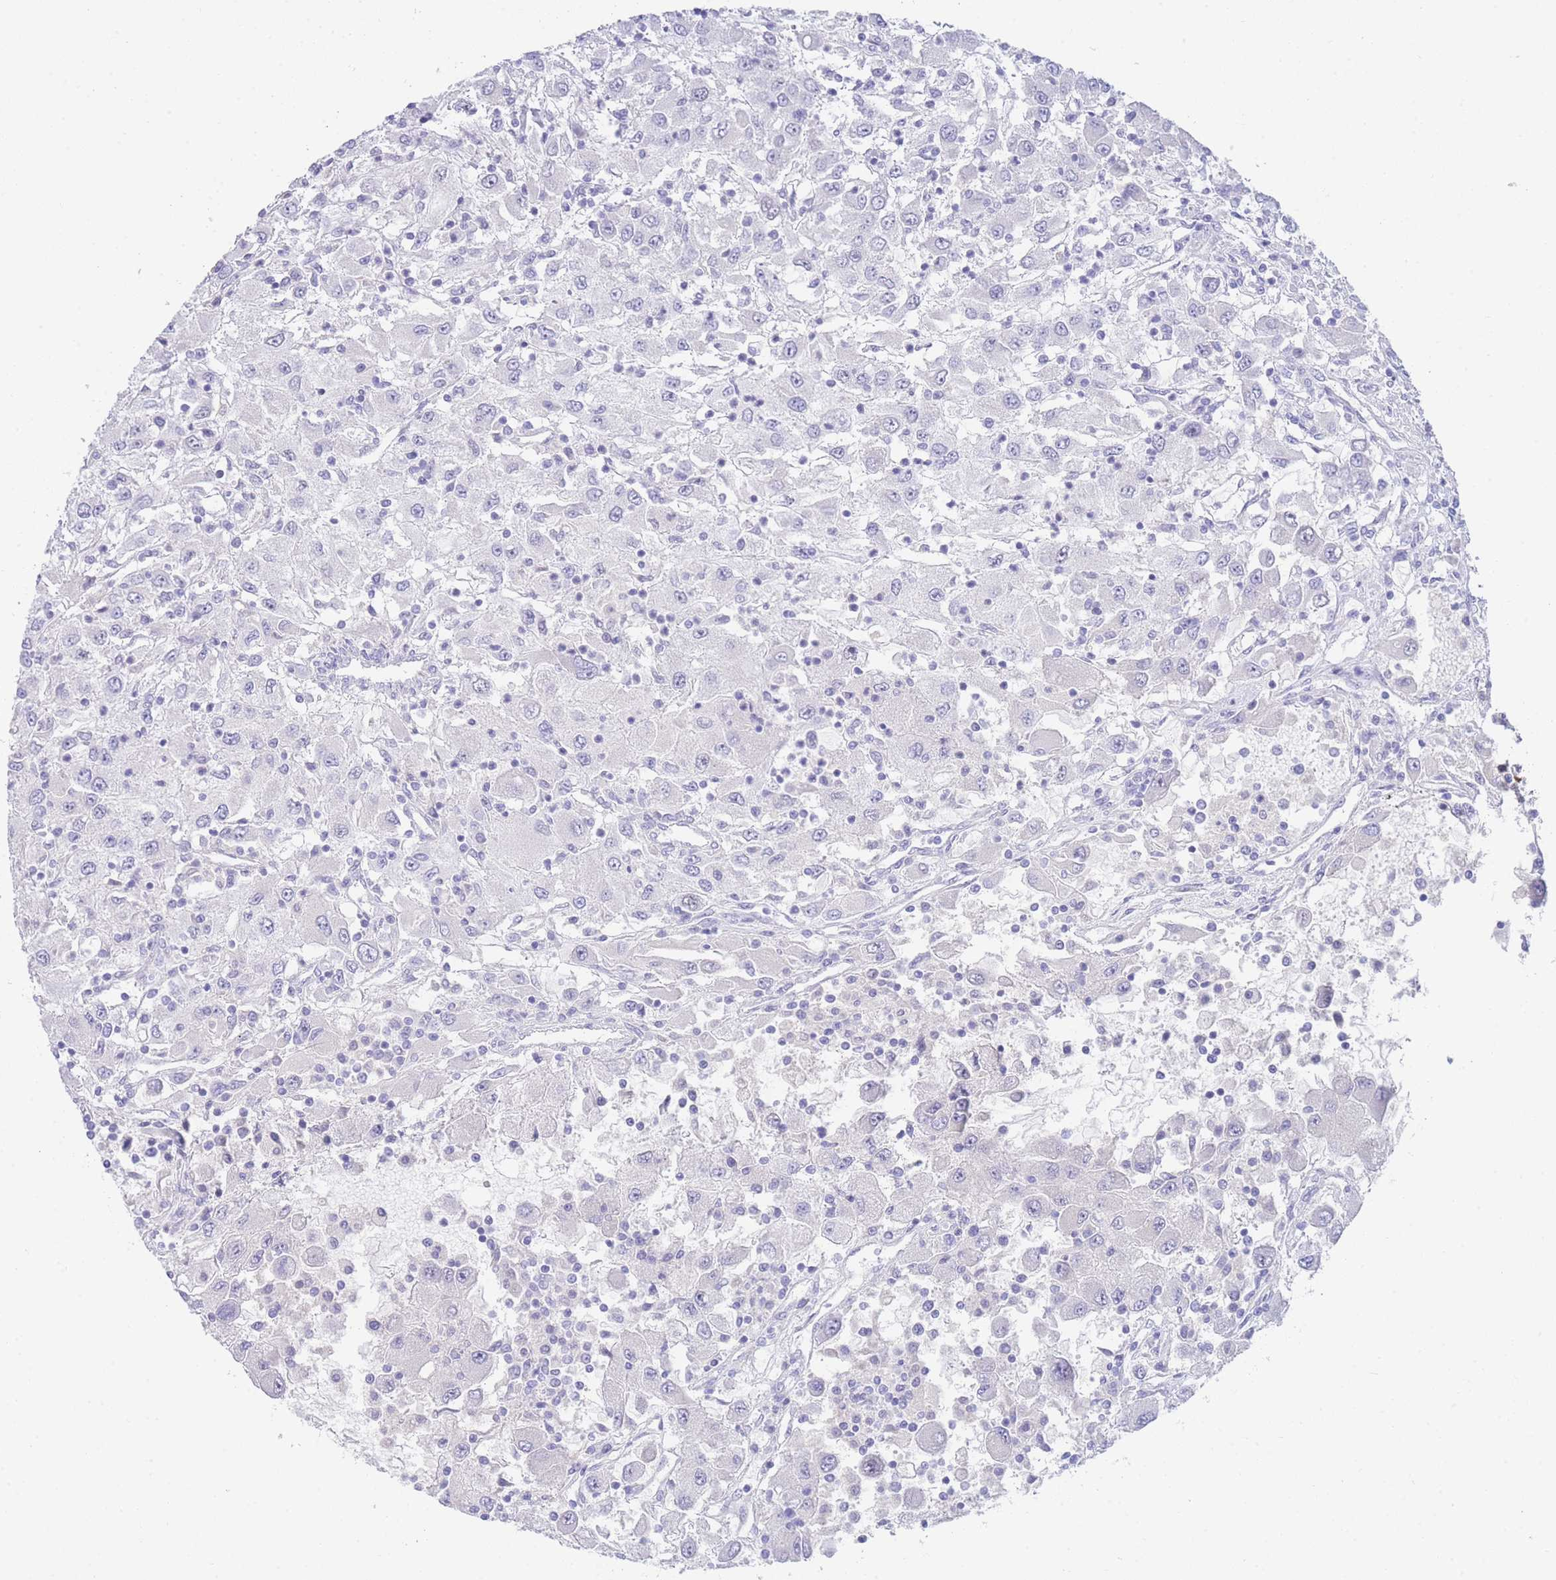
{"staining": {"intensity": "negative", "quantity": "none", "location": "none"}, "tissue": "renal cancer", "cell_type": "Tumor cells", "image_type": "cancer", "snomed": [{"axis": "morphology", "description": "Adenocarcinoma, NOS"}, {"axis": "topography", "description": "Kidney"}], "caption": "The immunohistochemistry (IHC) photomicrograph has no significant expression in tumor cells of renal cancer (adenocarcinoma) tissue.", "gene": "LRRC37A", "patient": {"sex": "female", "age": 67}}